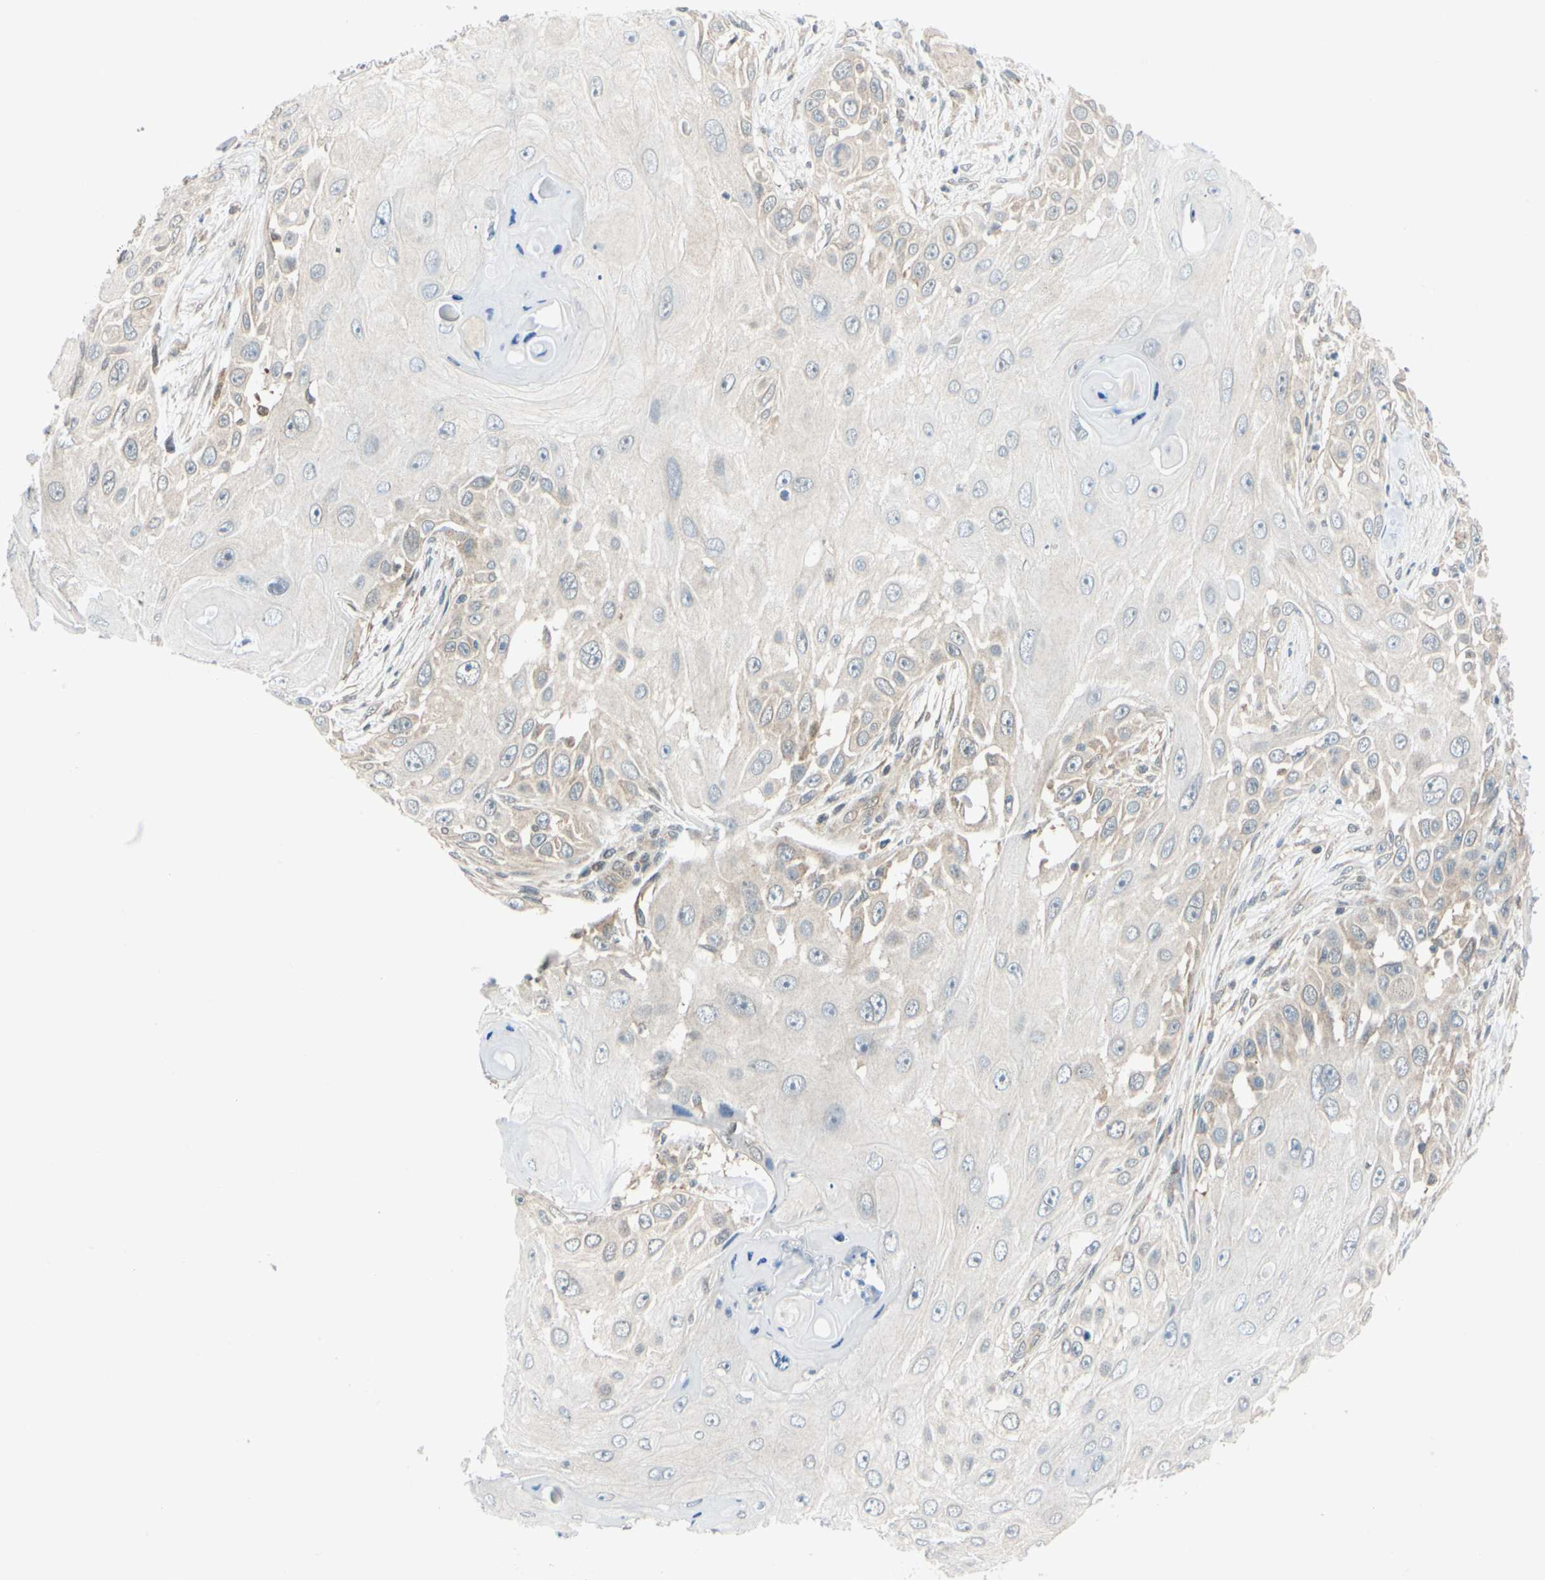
{"staining": {"intensity": "negative", "quantity": "none", "location": "none"}, "tissue": "skin cancer", "cell_type": "Tumor cells", "image_type": "cancer", "snomed": [{"axis": "morphology", "description": "Squamous cell carcinoma, NOS"}, {"axis": "topography", "description": "Skin"}], "caption": "DAB immunohistochemical staining of squamous cell carcinoma (skin) demonstrates no significant expression in tumor cells.", "gene": "MAPK9", "patient": {"sex": "female", "age": 44}}